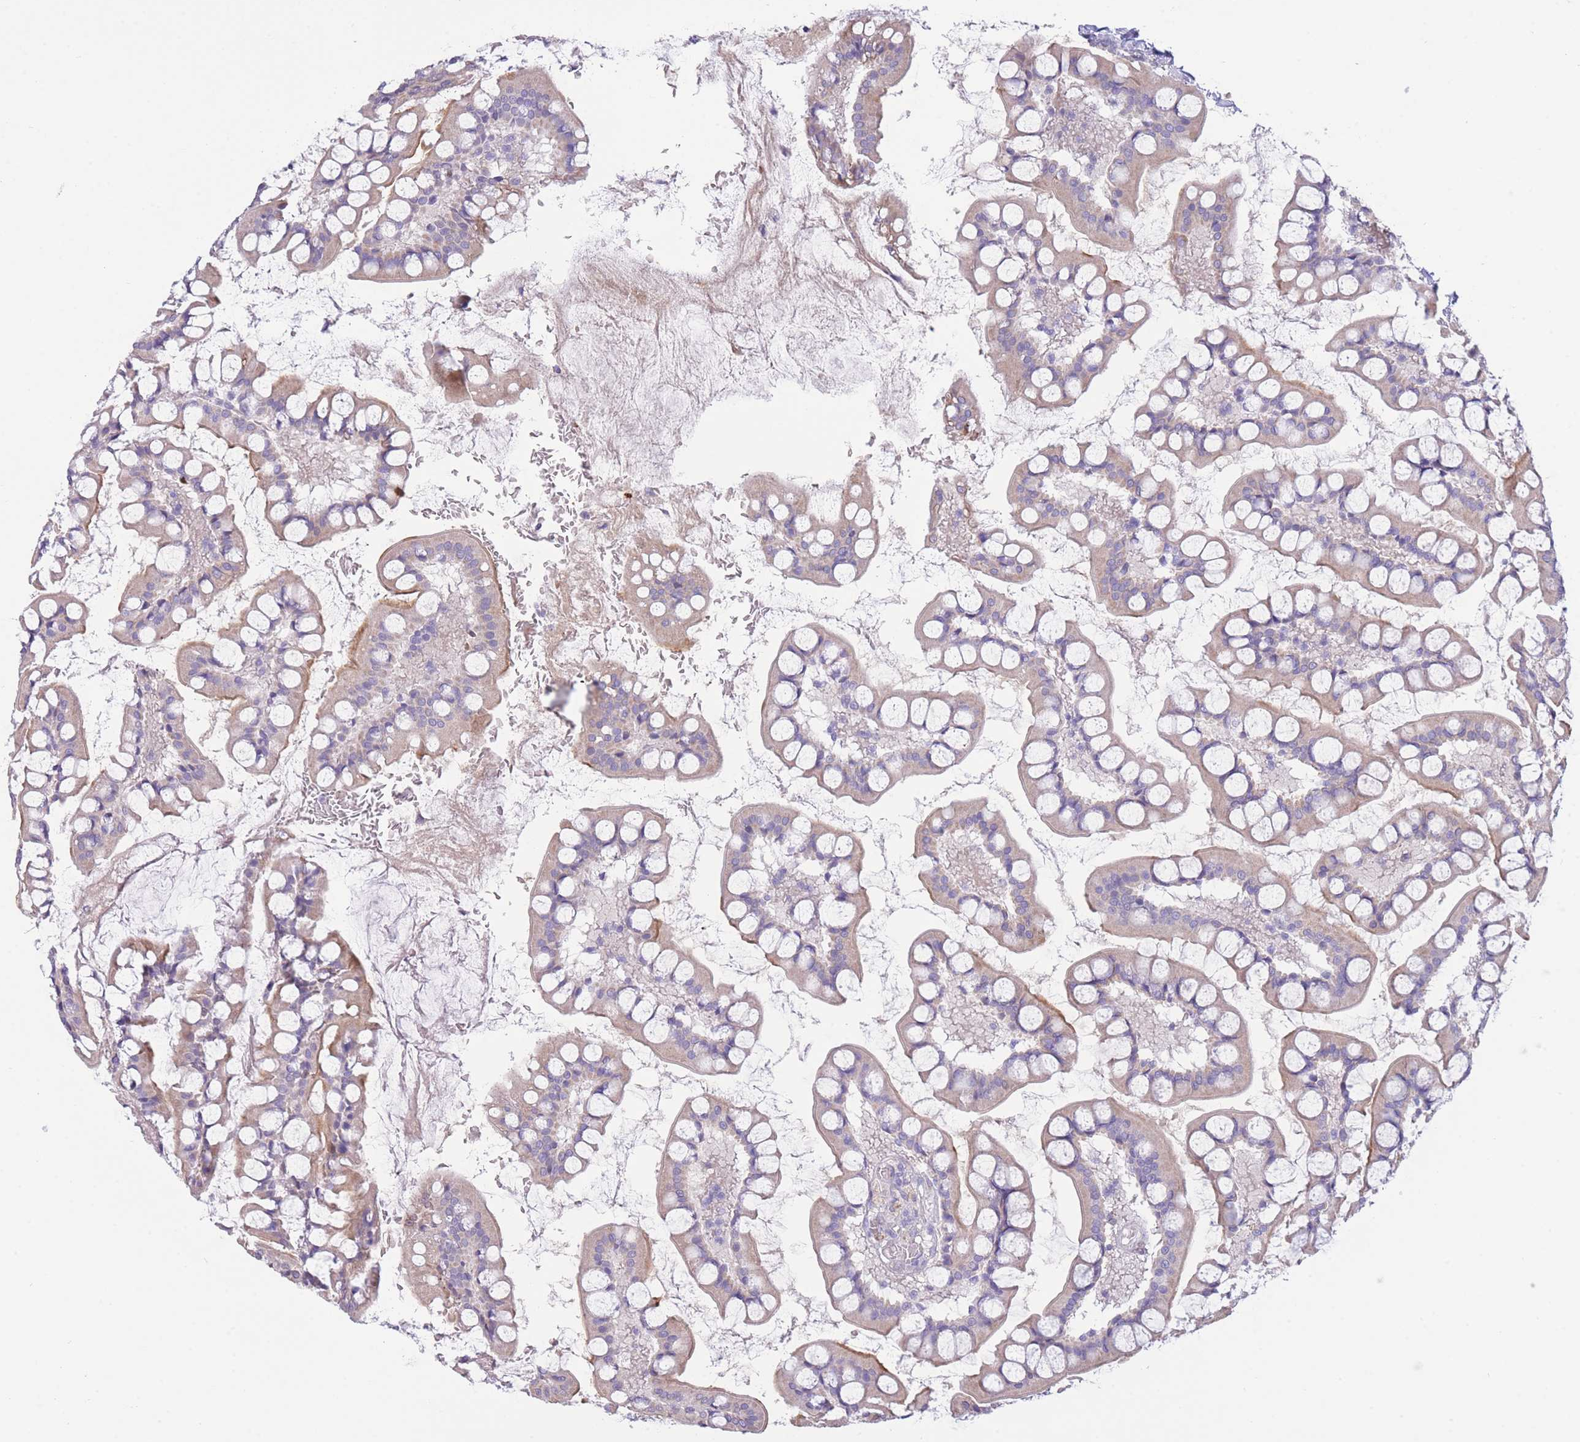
{"staining": {"intensity": "negative", "quantity": "none", "location": "none"}, "tissue": "small intestine", "cell_type": "Glandular cells", "image_type": "normal", "snomed": [{"axis": "morphology", "description": "Normal tissue, NOS"}, {"axis": "topography", "description": "Small intestine"}], "caption": "This is an immunohistochemistry photomicrograph of unremarkable small intestine. There is no positivity in glandular cells.", "gene": "CENPM", "patient": {"sex": "male", "age": 52}}